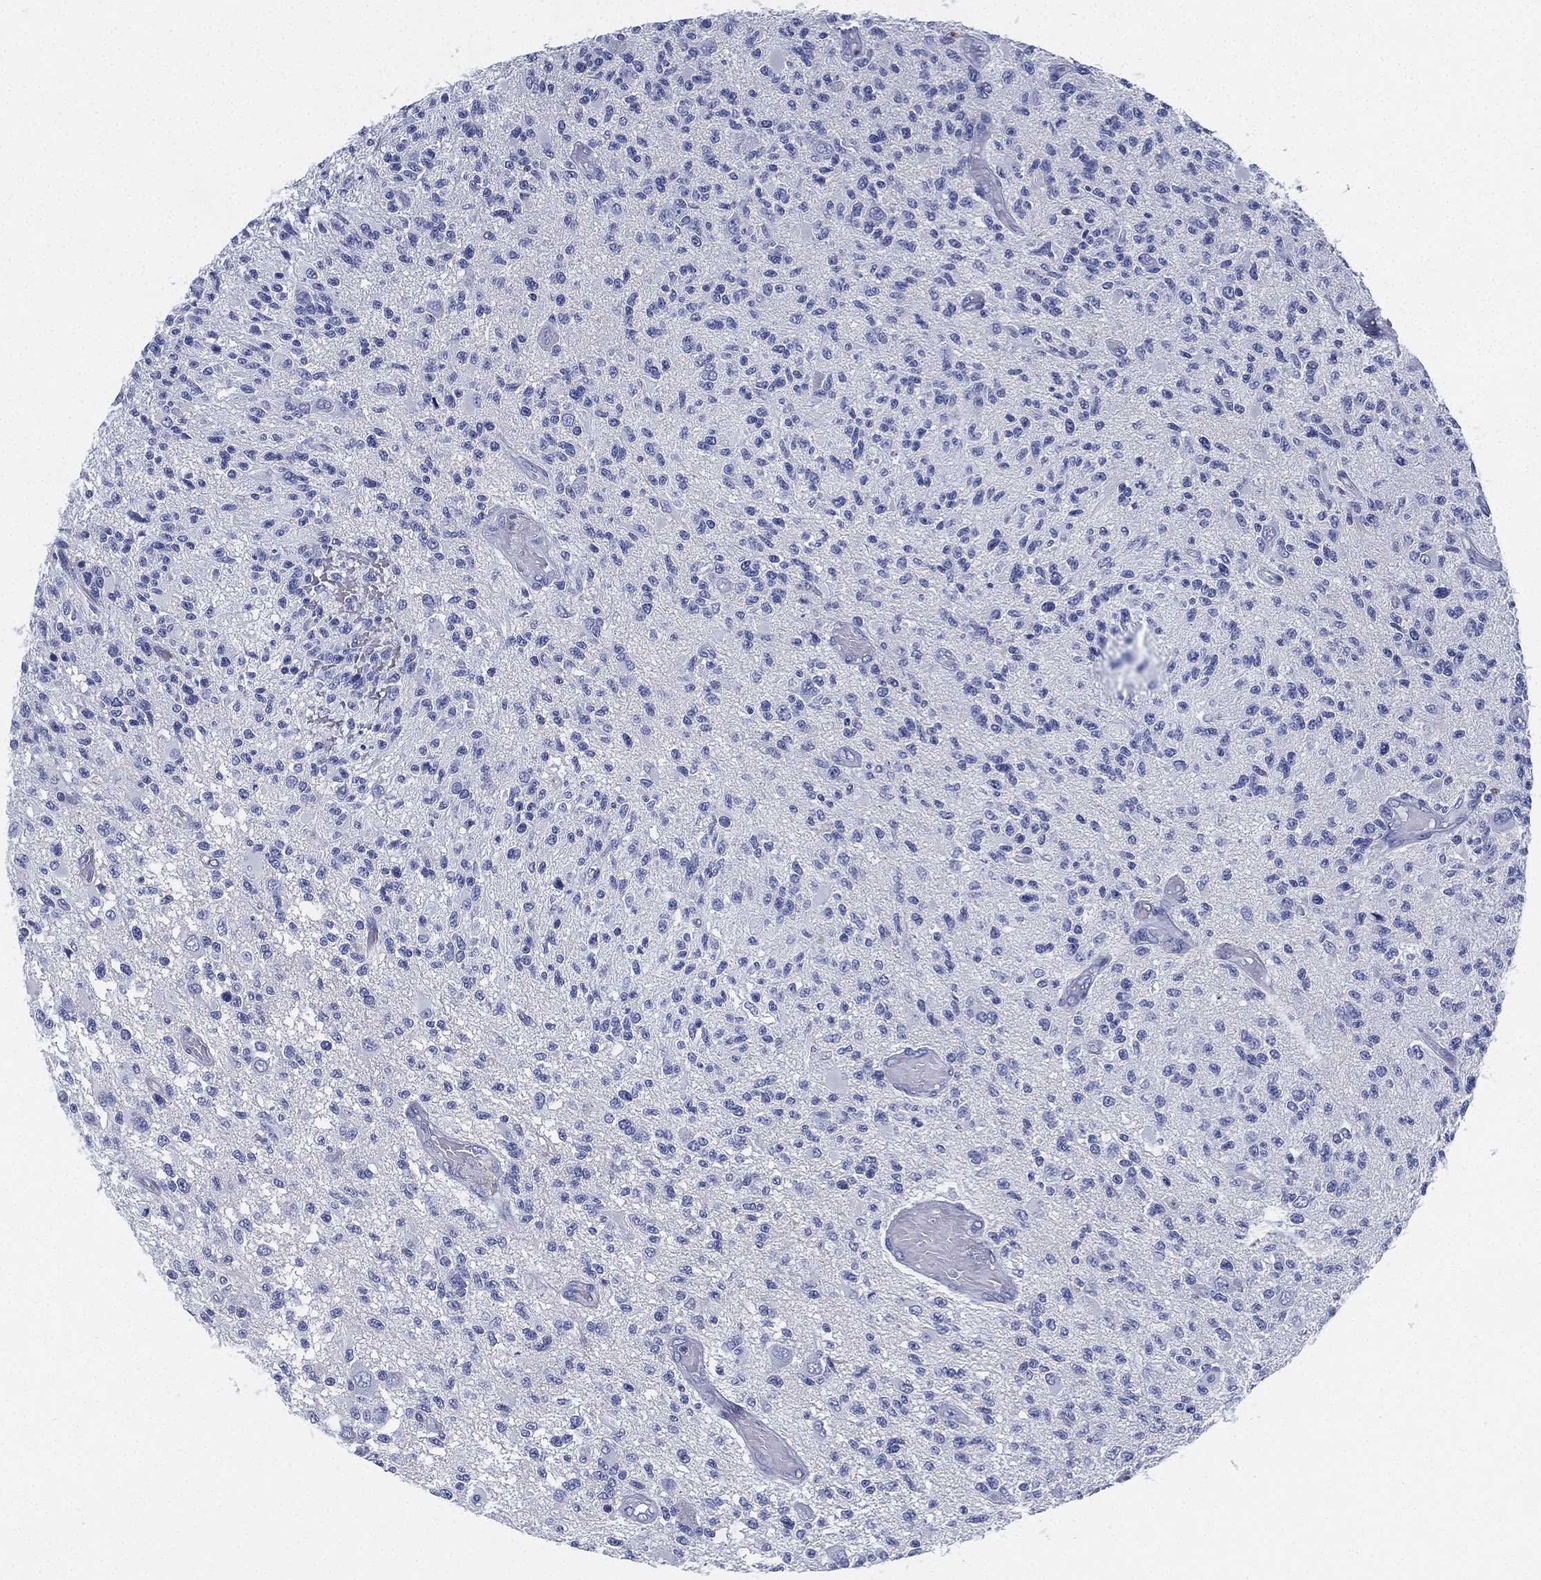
{"staining": {"intensity": "negative", "quantity": "none", "location": "none"}, "tissue": "glioma", "cell_type": "Tumor cells", "image_type": "cancer", "snomed": [{"axis": "morphology", "description": "Glioma, malignant, High grade"}, {"axis": "topography", "description": "Brain"}], "caption": "A high-resolution micrograph shows IHC staining of glioma, which reveals no significant expression in tumor cells. The staining was performed using DAB to visualize the protein expression in brown, while the nuclei were stained in blue with hematoxylin (Magnification: 20x).", "gene": "DEFB121", "patient": {"sex": "female", "age": 63}}